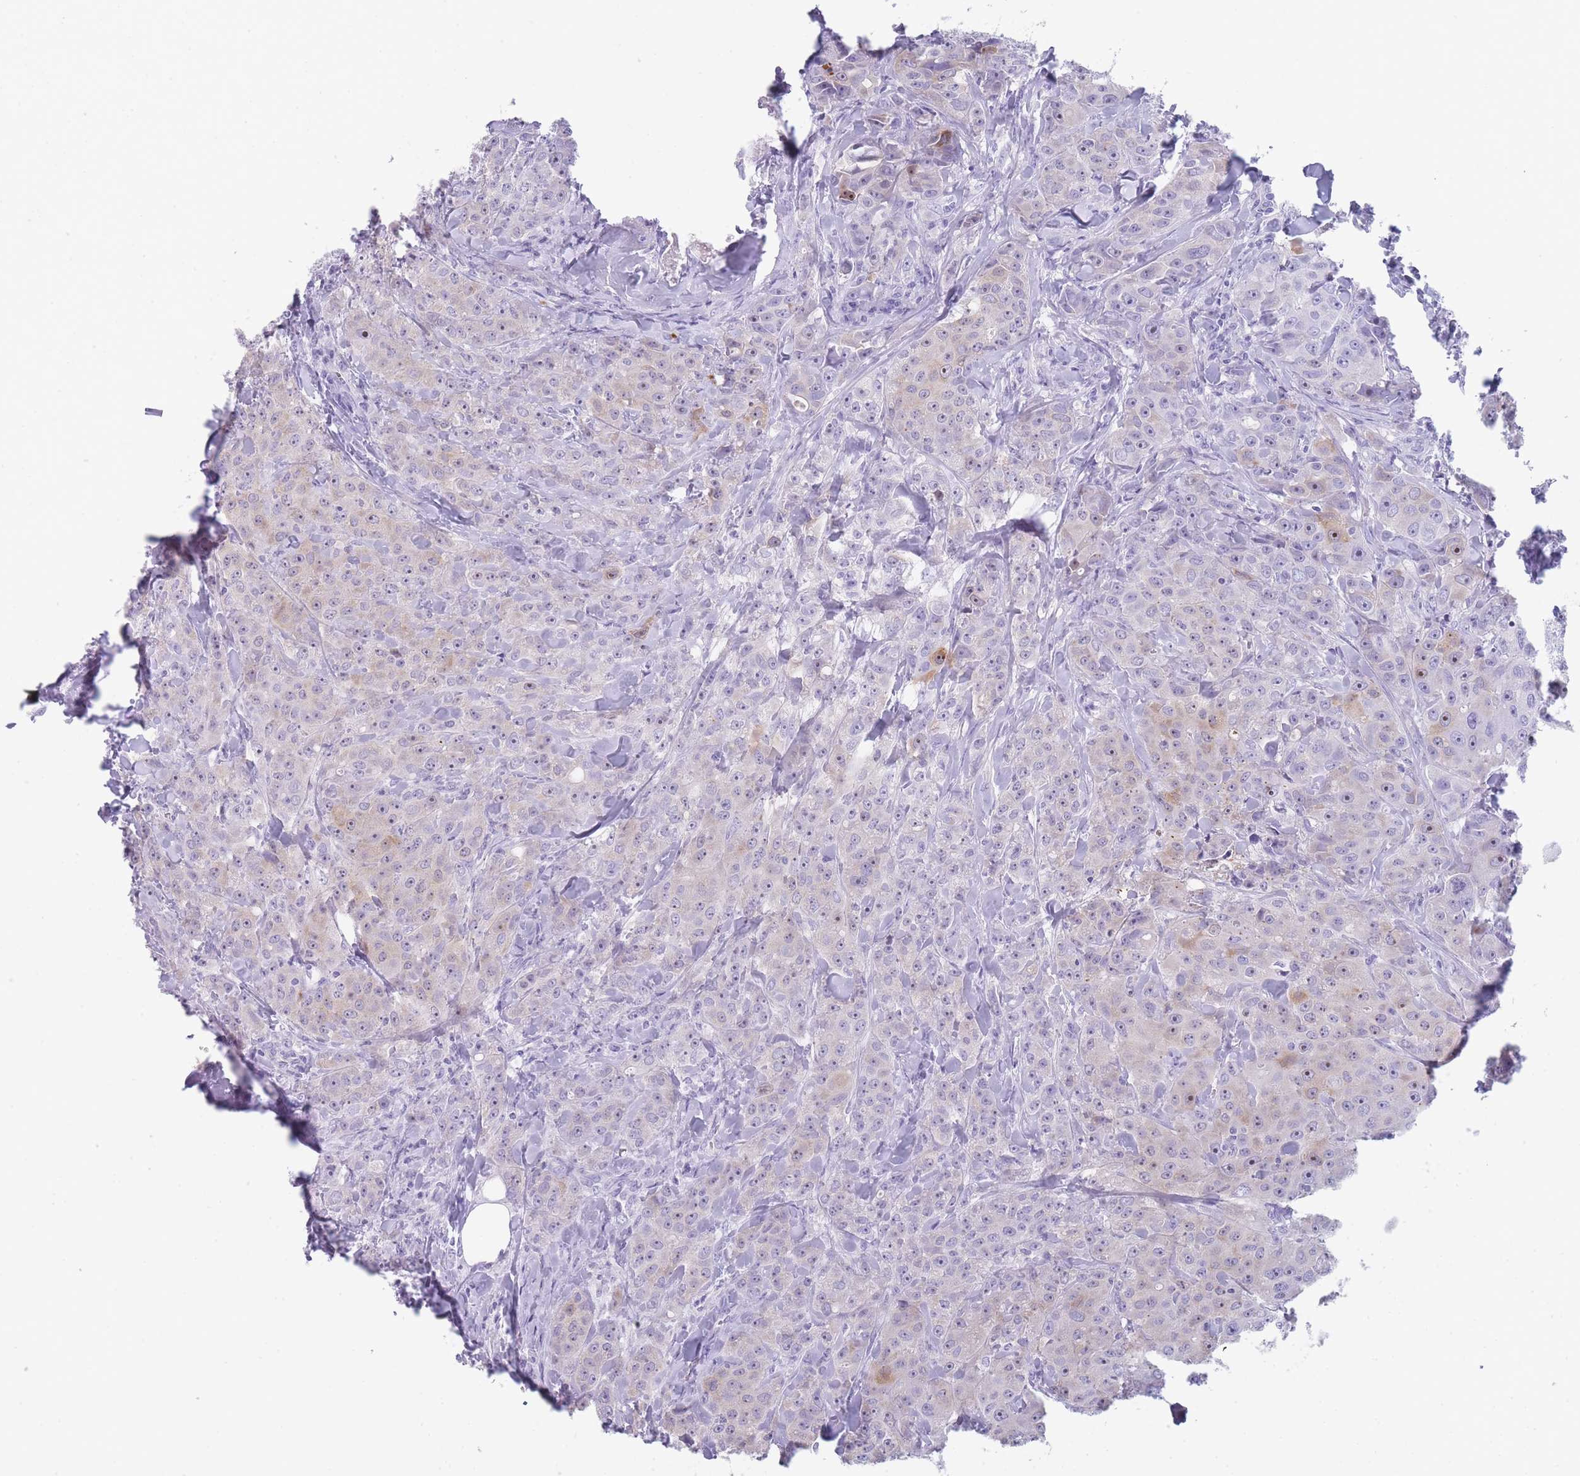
{"staining": {"intensity": "weak", "quantity": "25%-75%", "location": "cytoplasmic/membranous"}, "tissue": "breast cancer", "cell_type": "Tumor cells", "image_type": "cancer", "snomed": [{"axis": "morphology", "description": "Duct carcinoma"}, {"axis": "topography", "description": "Breast"}], "caption": "IHC photomicrograph of neoplastic tissue: breast cancer stained using immunohistochemistry displays low levels of weak protein expression localized specifically in the cytoplasmic/membranous of tumor cells, appearing as a cytoplasmic/membranous brown color.", "gene": "CR1L", "patient": {"sex": "female", "age": 43}}